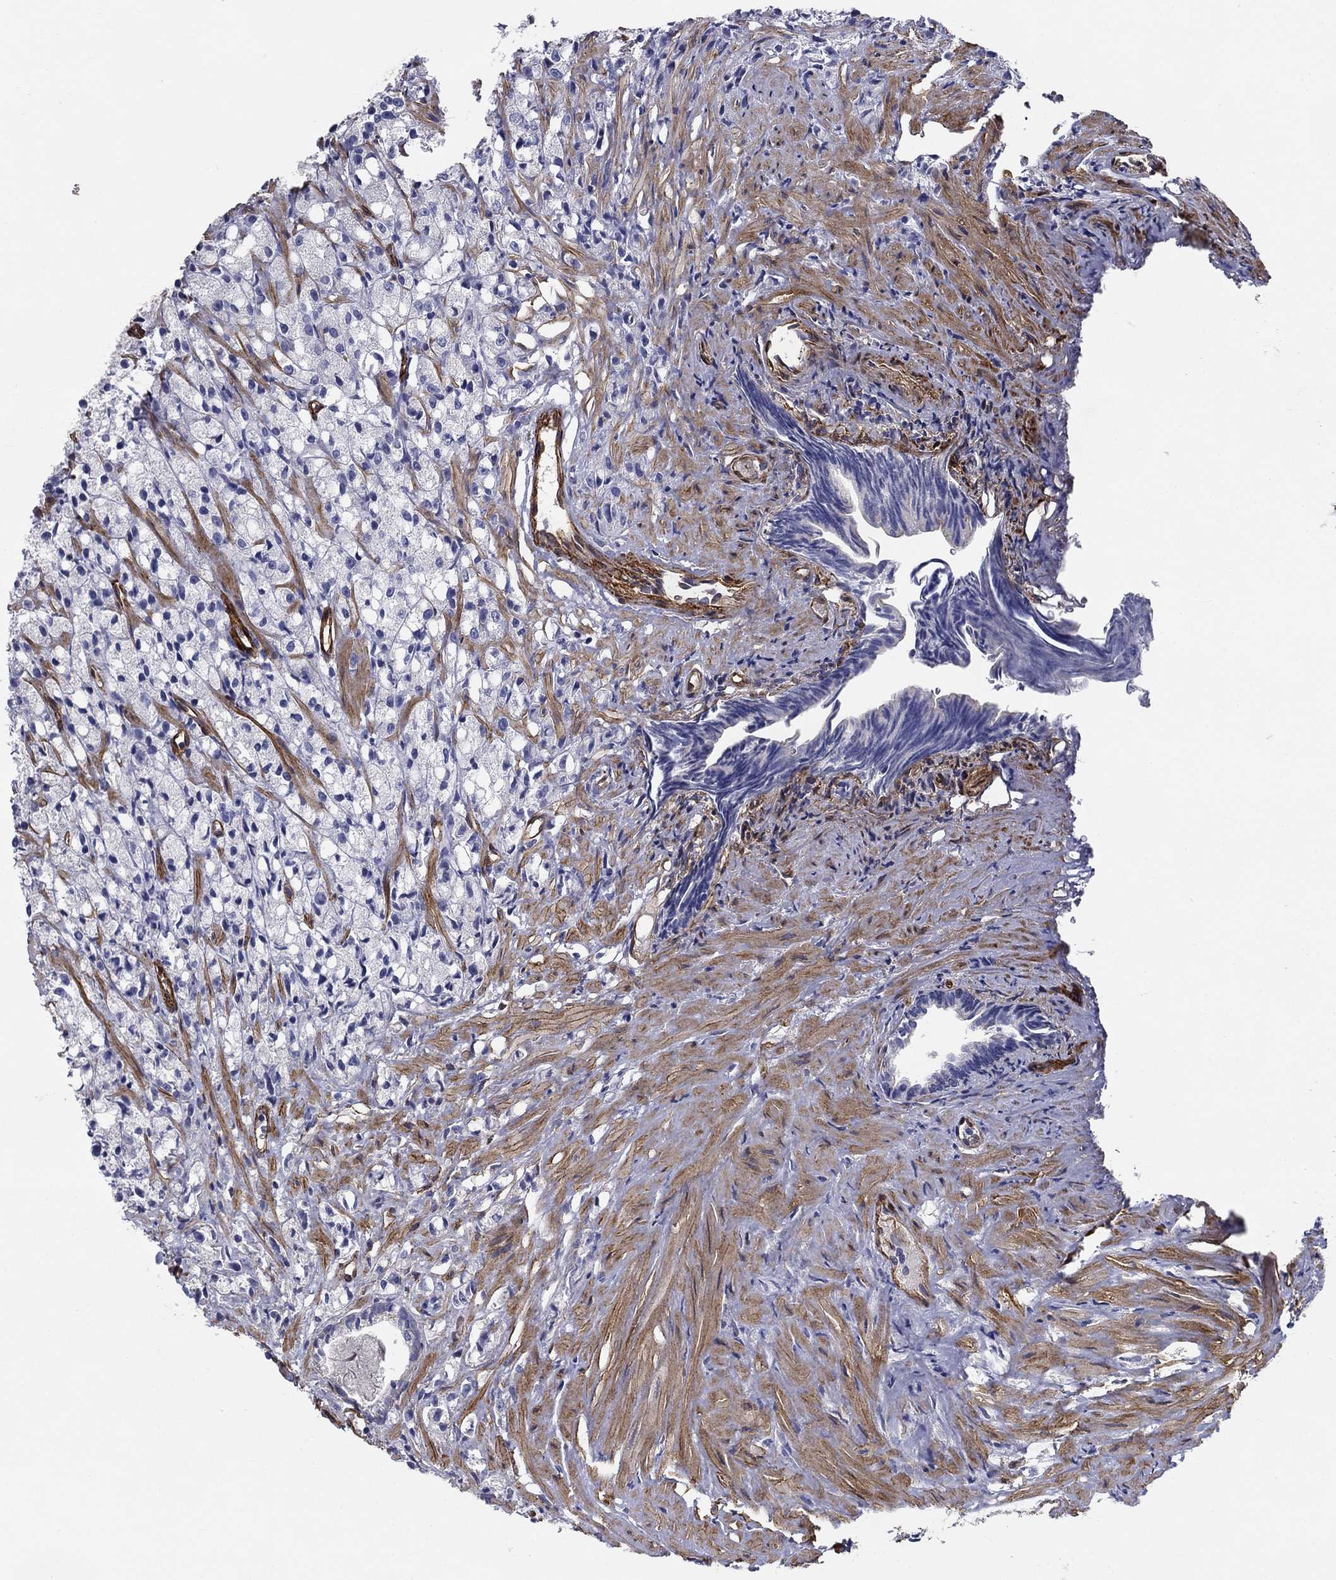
{"staining": {"intensity": "negative", "quantity": "none", "location": "none"}, "tissue": "prostate cancer", "cell_type": "Tumor cells", "image_type": "cancer", "snomed": [{"axis": "morphology", "description": "Adenocarcinoma, High grade"}, {"axis": "topography", "description": "Prostate"}], "caption": "DAB (3,3'-diaminobenzidine) immunohistochemical staining of prostate cancer shows no significant positivity in tumor cells. (Stains: DAB immunohistochemistry (IHC) with hematoxylin counter stain, Microscopy: brightfield microscopy at high magnification).", "gene": "SYNC", "patient": {"sex": "male", "age": 75}}